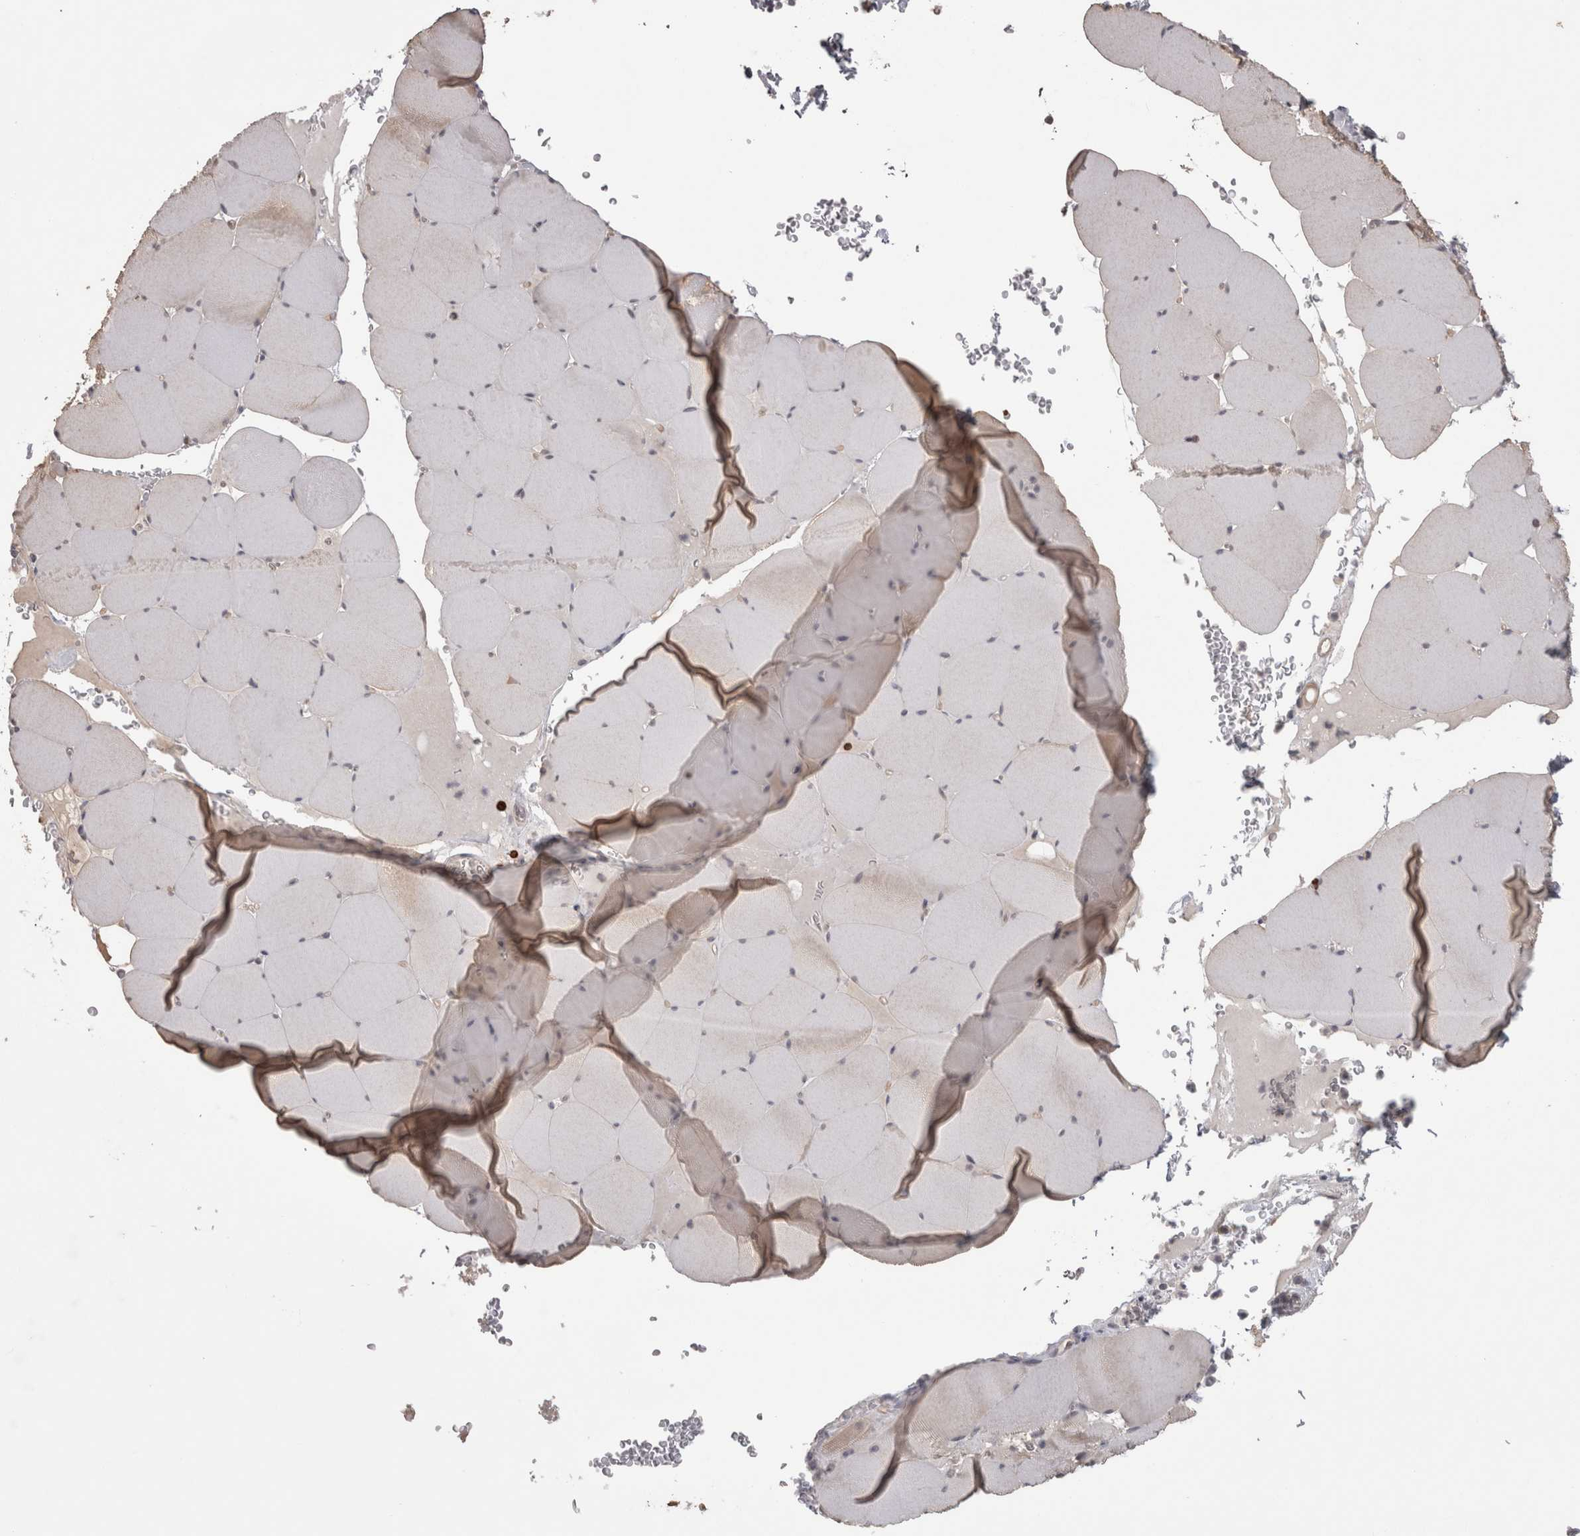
{"staining": {"intensity": "weak", "quantity": "<25%", "location": "cytoplasmic/membranous"}, "tissue": "skeletal muscle", "cell_type": "Myocytes", "image_type": "normal", "snomed": [{"axis": "morphology", "description": "Normal tissue, NOS"}, {"axis": "topography", "description": "Skeletal muscle"}], "caption": "Skeletal muscle was stained to show a protein in brown. There is no significant expression in myocytes. (DAB (3,3'-diaminobenzidine) IHC with hematoxylin counter stain).", "gene": "SKAP1", "patient": {"sex": "male", "age": 62}}